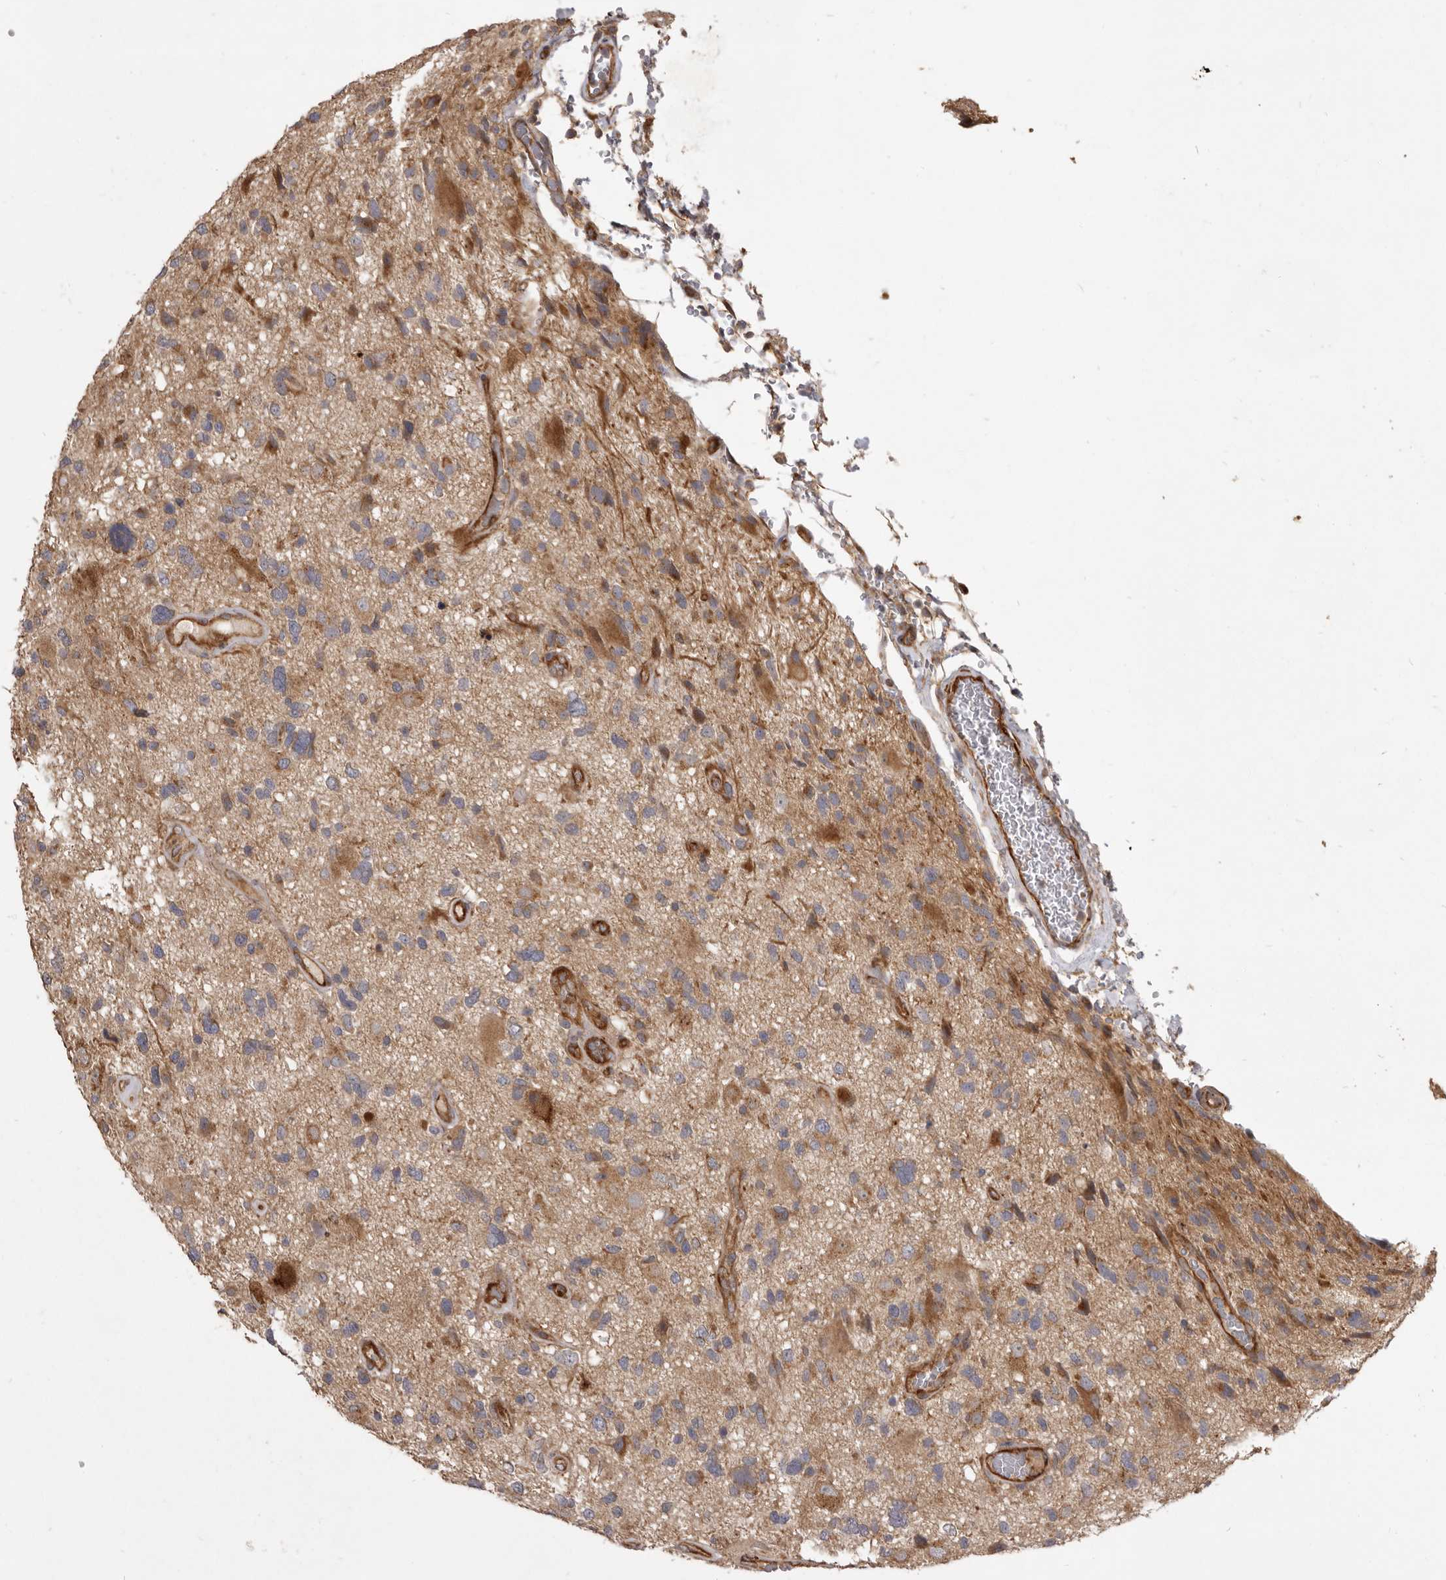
{"staining": {"intensity": "moderate", "quantity": "<25%", "location": "cytoplasmic/membranous"}, "tissue": "glioma", "cell_type": "Tumor cells", "image_type": "cancer", "snomed": [{"axis": "morphology", "description": "Glioma, malignant, High grade"}, {"axis": "topography", "description": "Brain"}], "caption": "Moderate cytoplasmic/membranous positivity is appreciated in about <25% of tumor cells in glioma. The protein is stained brown, and the nuclei are stained in blue (DAB IHC with brightfield microscopy, high magnification).", "gene": "VPS45", "patient": {"sex": "male", "age": 33}}